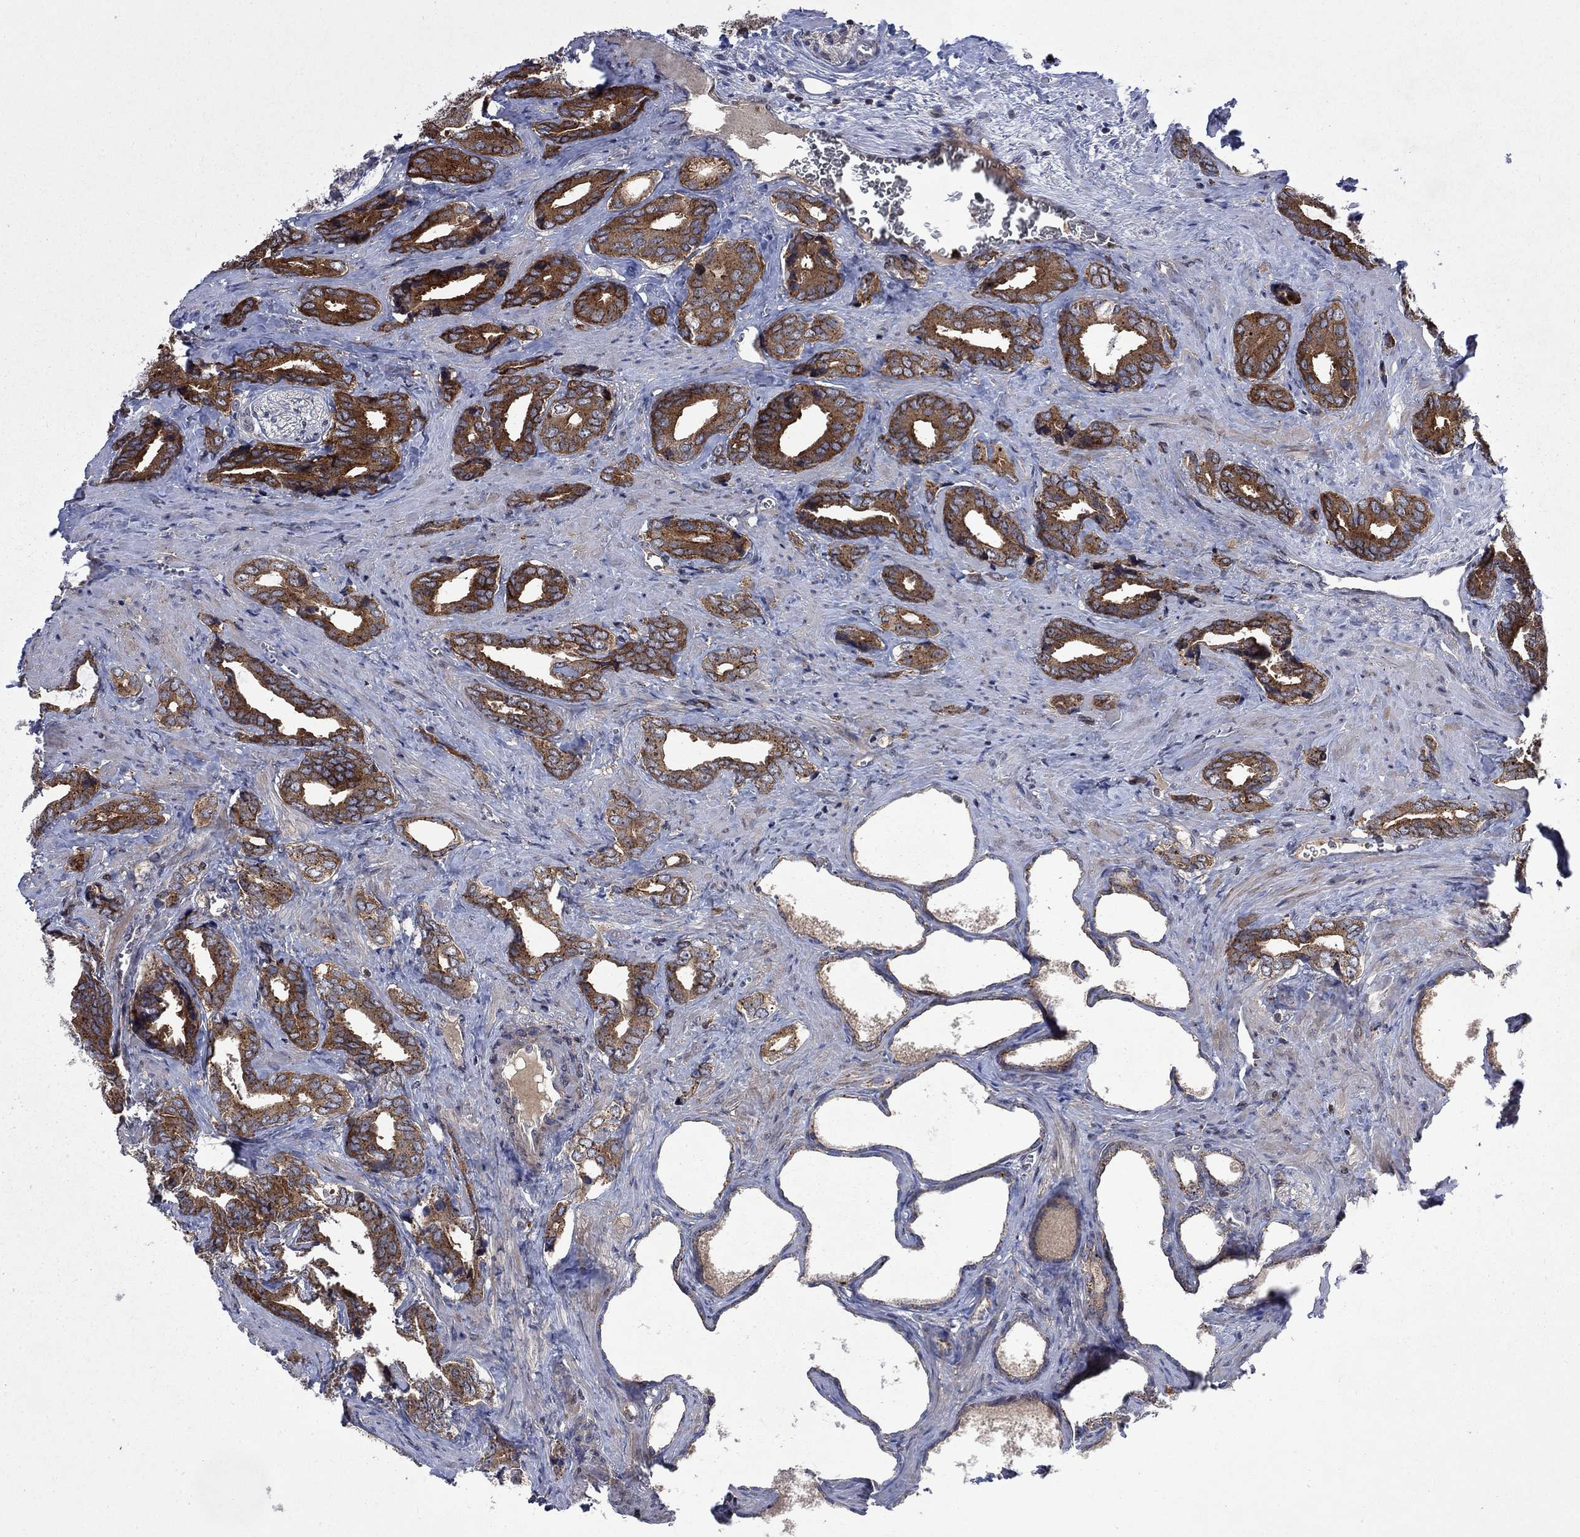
{"staining": {"intensity": "strong", "quantity": "25%-75%", "location": "cytoplasmic/membranous"}, "tissue": "prostate cancer", "cell_type": "Tumor cells", "image_type": "cancer", "snomed": [{"axis": "morphology", "description": "Adenocarcinoma, NOS"}, {"axis": "topography", "description": "Prostate"}], "caption": "Human prostate cancer stained with a brown dye shows strong cytoplasmic/membranous positive positivity in about 25%-75% of tumor cells.", "gene": "TMEM33", "patient": {"sex": "male", "age": 66}}